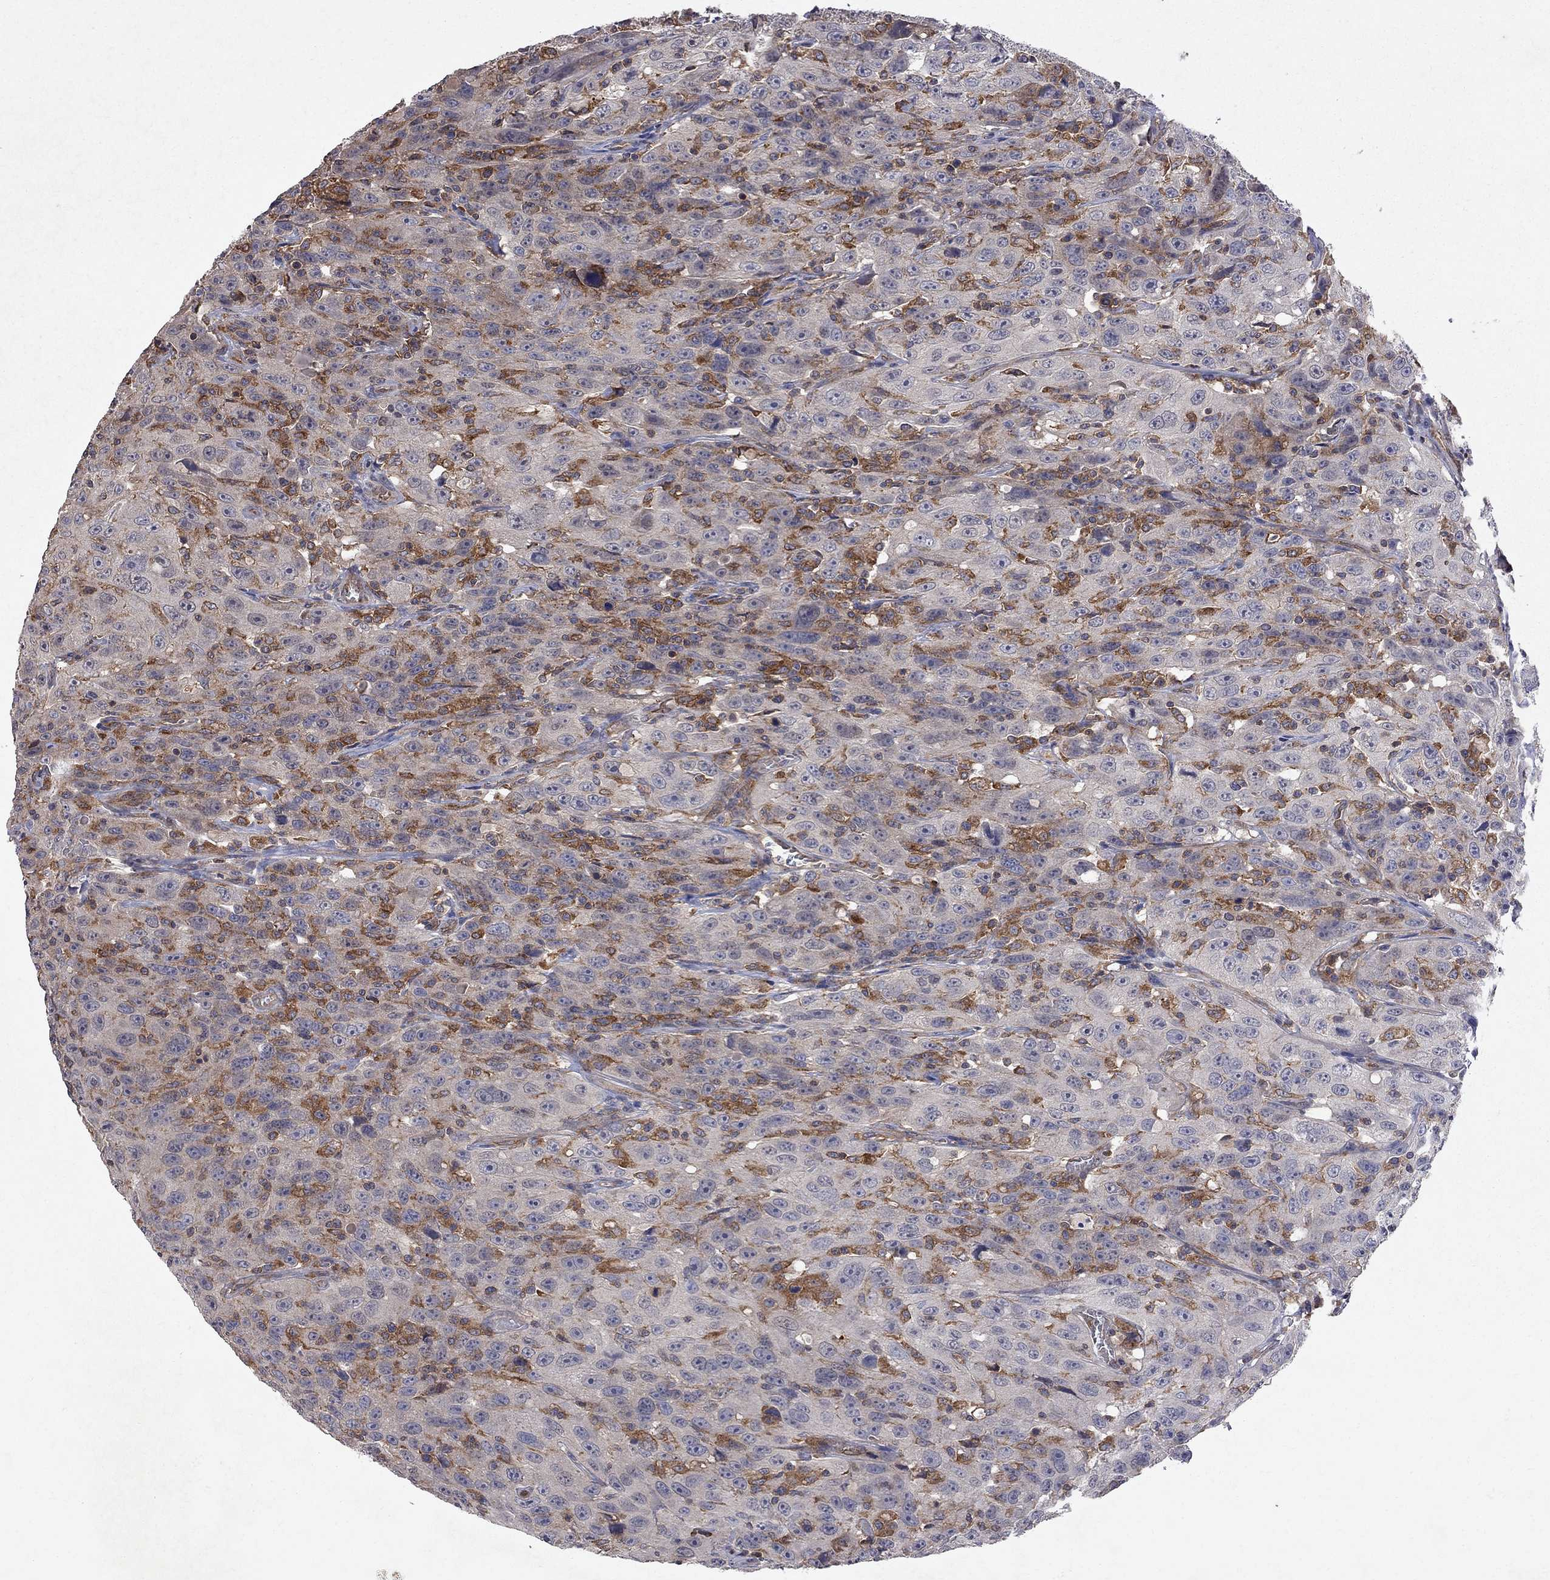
{"staining": {"intensity": "moderate", "quantity": "<25%", "location": "cytoplasmic/membranous"}, "tissue": "urothelial cancer", "cell_type": "Tumor cells", "image_type": "cancer", "snomed": [{"axis": "morphology", "description": "Urothelial carcinoma, NOS"}, {"axis": "morphology", "description": "Urothelial carcinoma, High grade"}, {"axis": "topography", "description": "Urinary bladder"}], "caption": "Transitional cell carcinoma stained with IHC demonstrates moderate cytoplasmic/membranous positivity in about <25% of tumor cells.", "gene": "ABI3", "patient": {"sex": "female", "age": 73}}